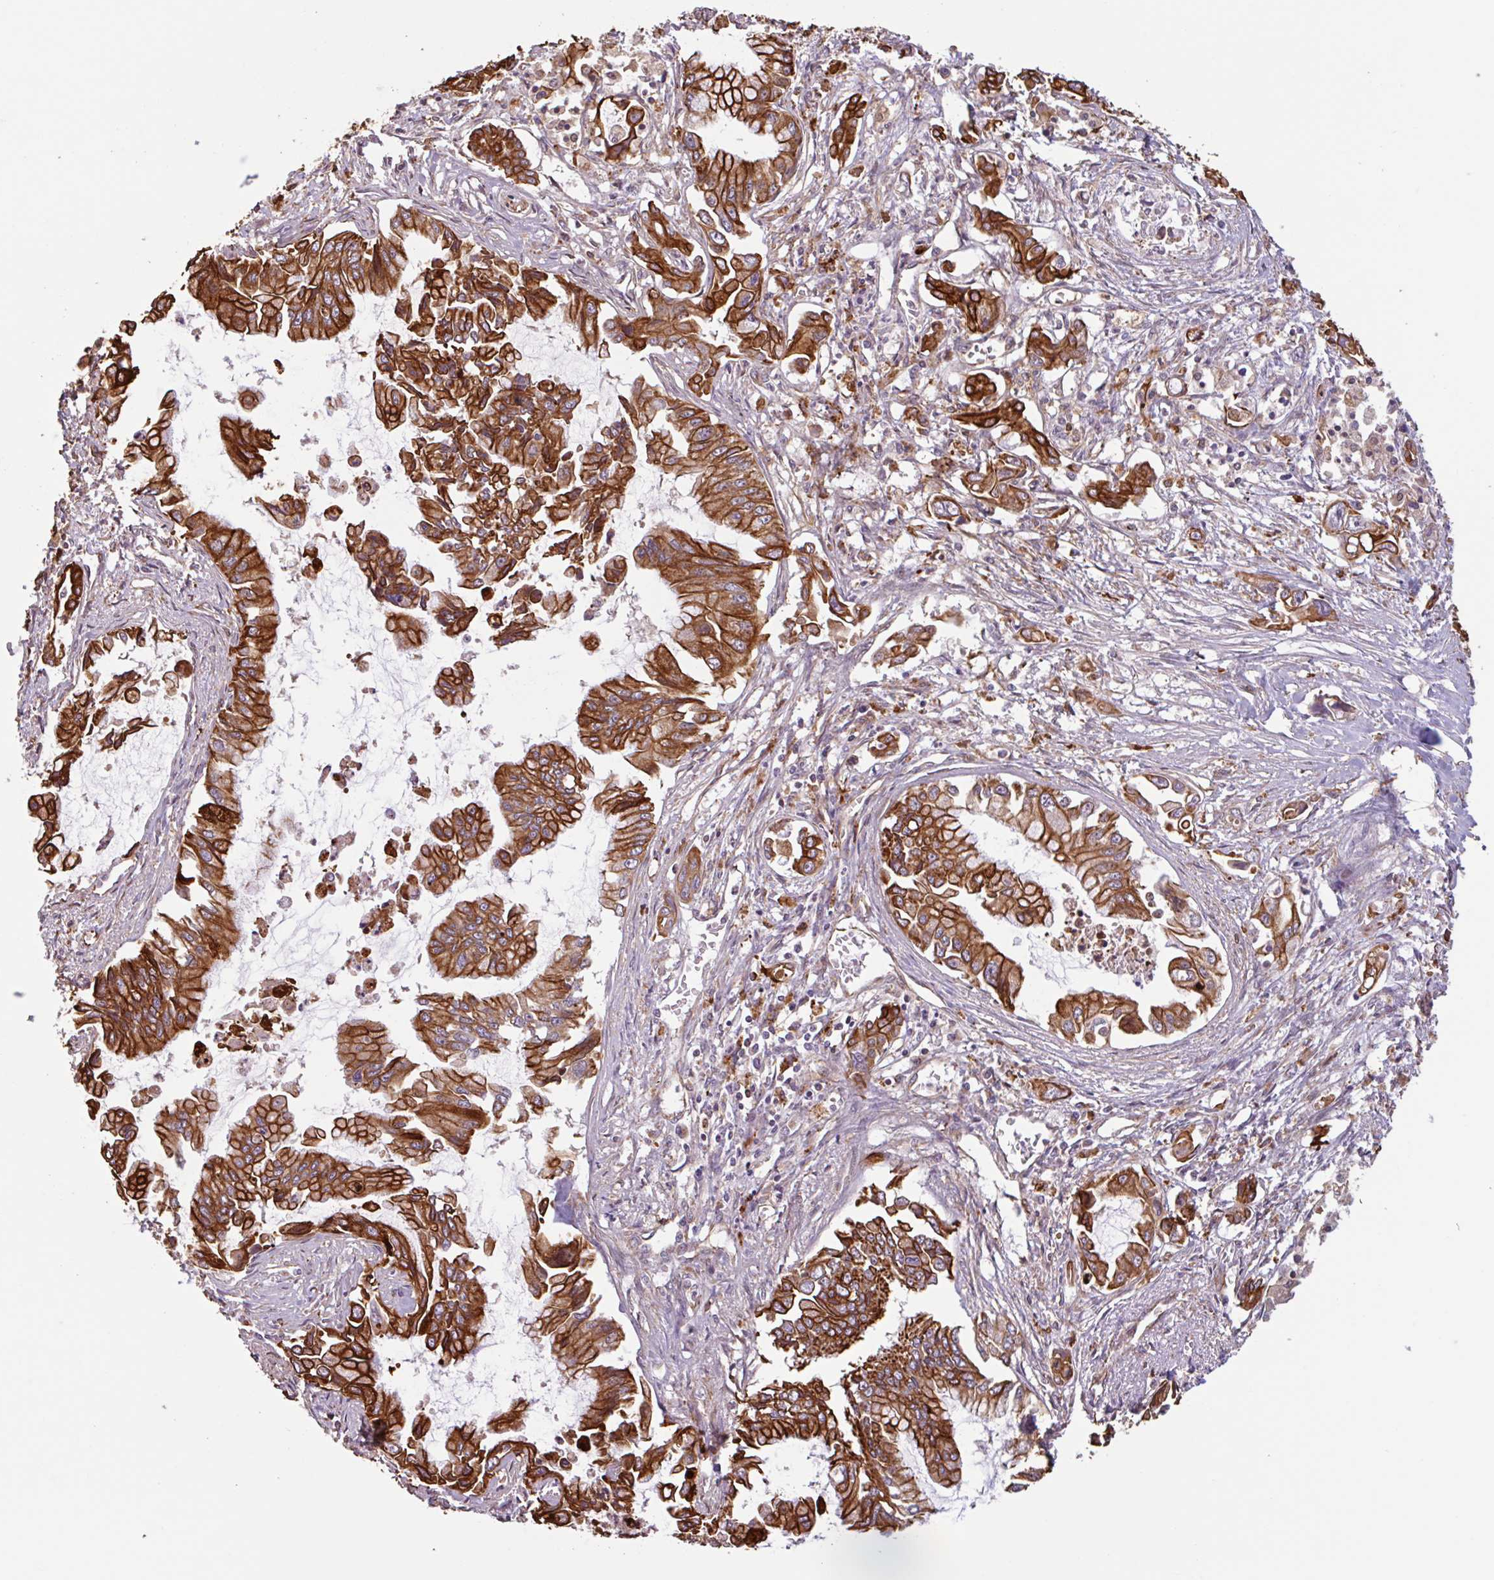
{"staining": {"intensity": "strong", "quantity": ">75%", "location": "cytoplasmic/membranous"}, "tissue": "pancreatic cancer", "cell_type": "Tumor cells", "image_type": "cancer", "snomed": [{"axis": "morphology", "description": "Adenocarcinoma, NOS"}, {"axis": "topography", "description": "Pancreas"}], "caption": "Protein expression analysis of human pancreatic cancer reveals strong cytoplasmic/membranous expression in approximately >75% of tumor cells.", "gene": "ZNF790", "patient": {"sex": "male", "age": 84}}